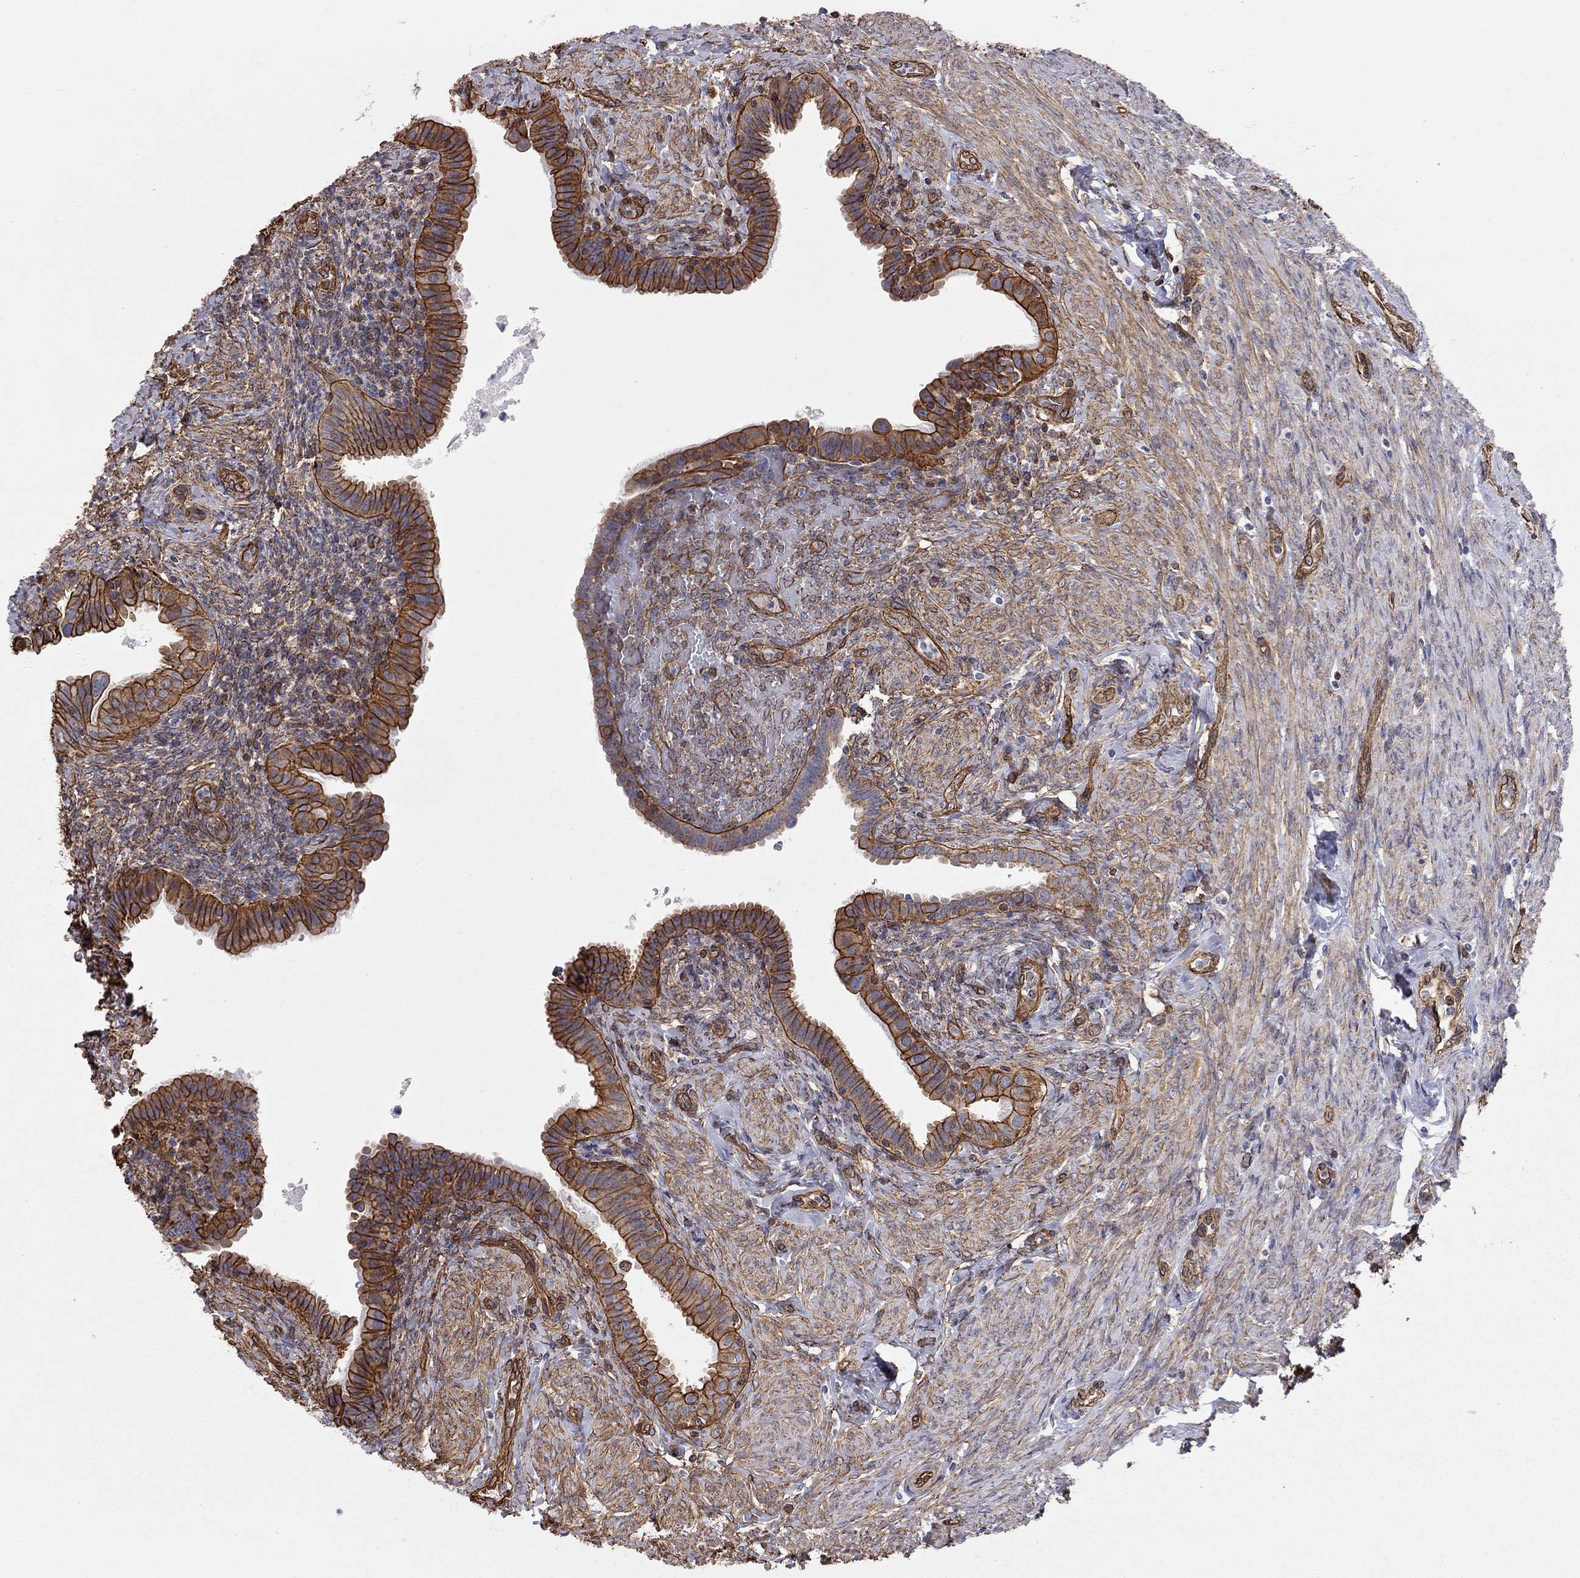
{"staining": {"intensity": "strong", "quantity": ">75%", "location": "cytoplasmic/membranous"}, "tissue": "fallopian tube", "cell_type": "Glandular cells", "image_type": "normal", "snomed": [{"axis": "morphology", "description": "Normal tissue, NOS"}, {"axis": "topography", "description": "Fallopian tube"}], "caption": "Protein staining exhibits strong cytoplasmic/membranous positivity in approximately >75% of glandular cells in normal fallopian tube.", "gene": "BICDL2", "patient": {"sex": "female", "age": 41}}